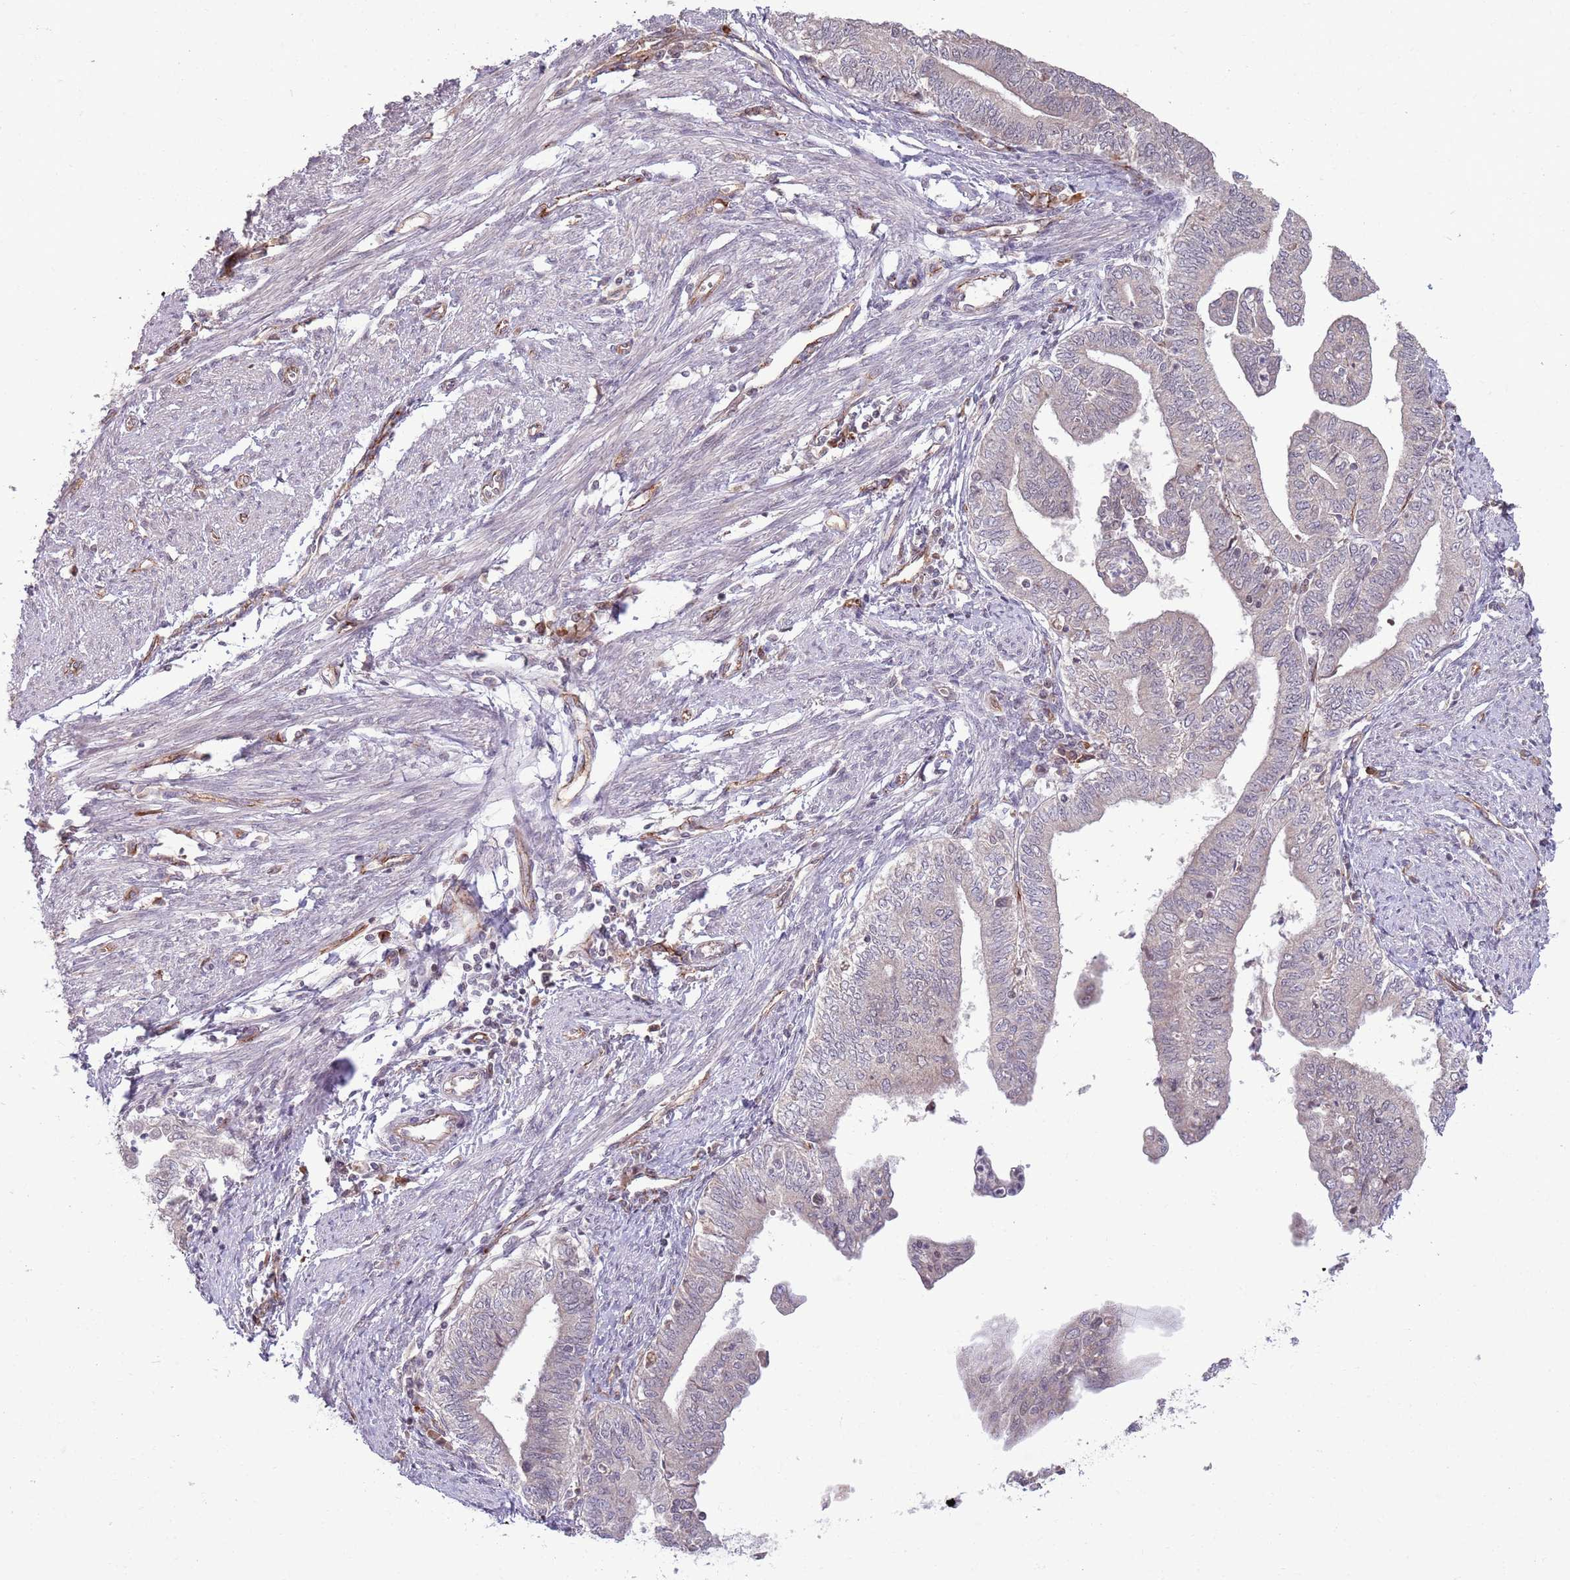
{"staining": {"intensity": "negative", "quantity": "none", "location": "none"}, "tissue": "endometrial cancer", "cell_type": "Tumor cells", "image_type": "cancer", "snomed": [{"axis": "morphology", "description": "Adenocarcinoma, NOS"}, {"axis": "topography", "description": "Endometrium"}], "caption": "High magnification brightfield microscopy of endometrial cancer (adenocarcinoma) stained with DAB (brown) and counterstained with hematoxylin (blue): tumor cells show no significant positivity.", "gene": "DPP10", "patient": {"sex": "female", "age": 66}}